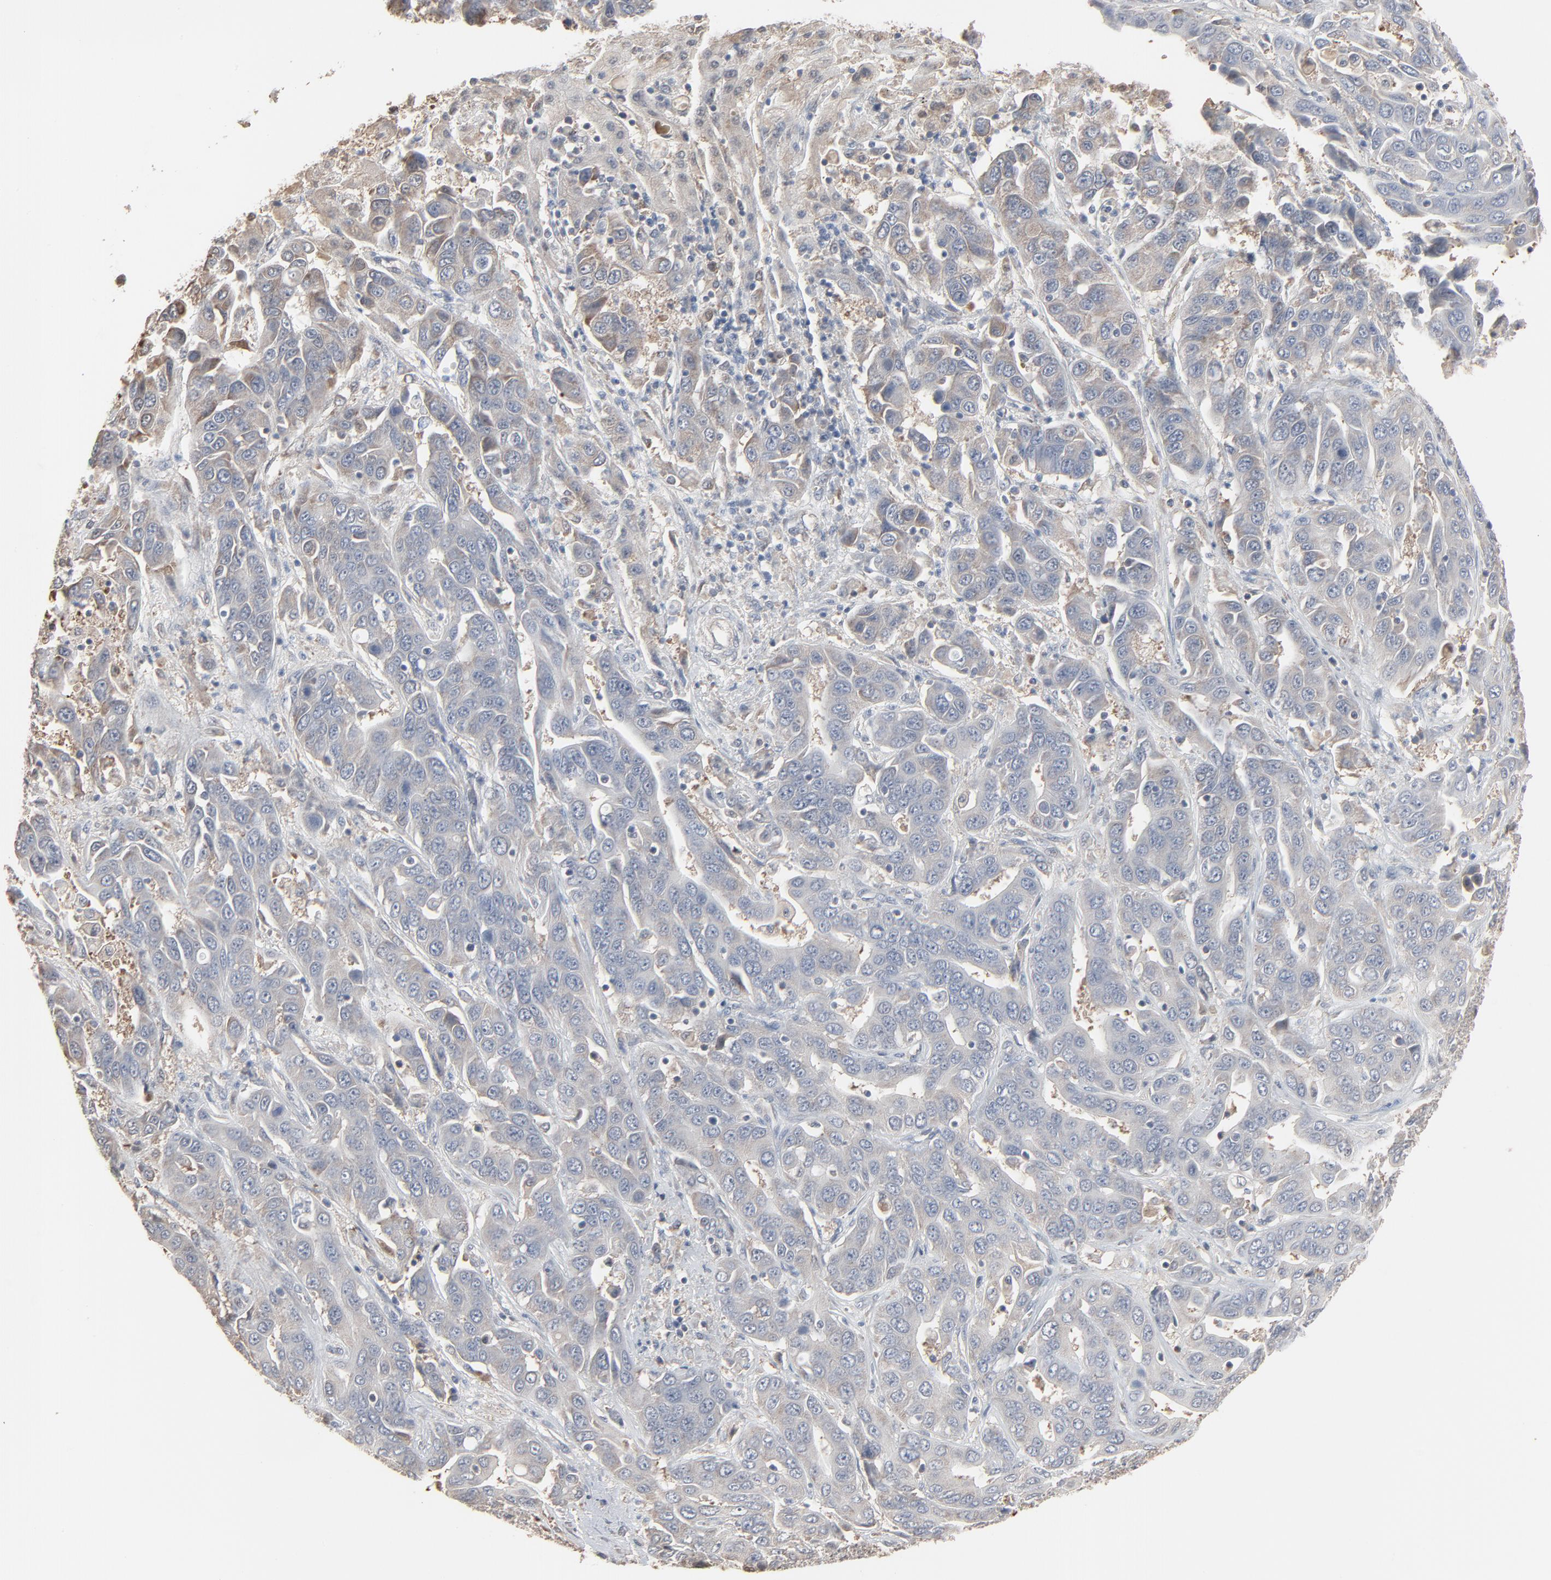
{"staining": {"intensity": "weak", "quantity": "25%-75%", "location": "cytoplasmic/membranous"}, "tissue": "liver cancer", "cell_type": "Tumor cells", "image_type": "cancer", "snomed": [{"axis": "morphology", "description": "Cholangiocarcinoma"}, {"axis": "topography", "description": "Liver"}], "caption": "A low amount of weak cytoplasmic/membranous staining is identified in about 25%-75% of tumor cells in liver cancer (cholangiocarcinoma) tissue. The protein of interest is stained brown, and the nuclei are stained in blue (DAB (3,3'-diaminobenzidine) IHC with brightfield microscopy, high magnification).", "gene": "CCT5", "patient": {"sex": "female", "age": 52}}